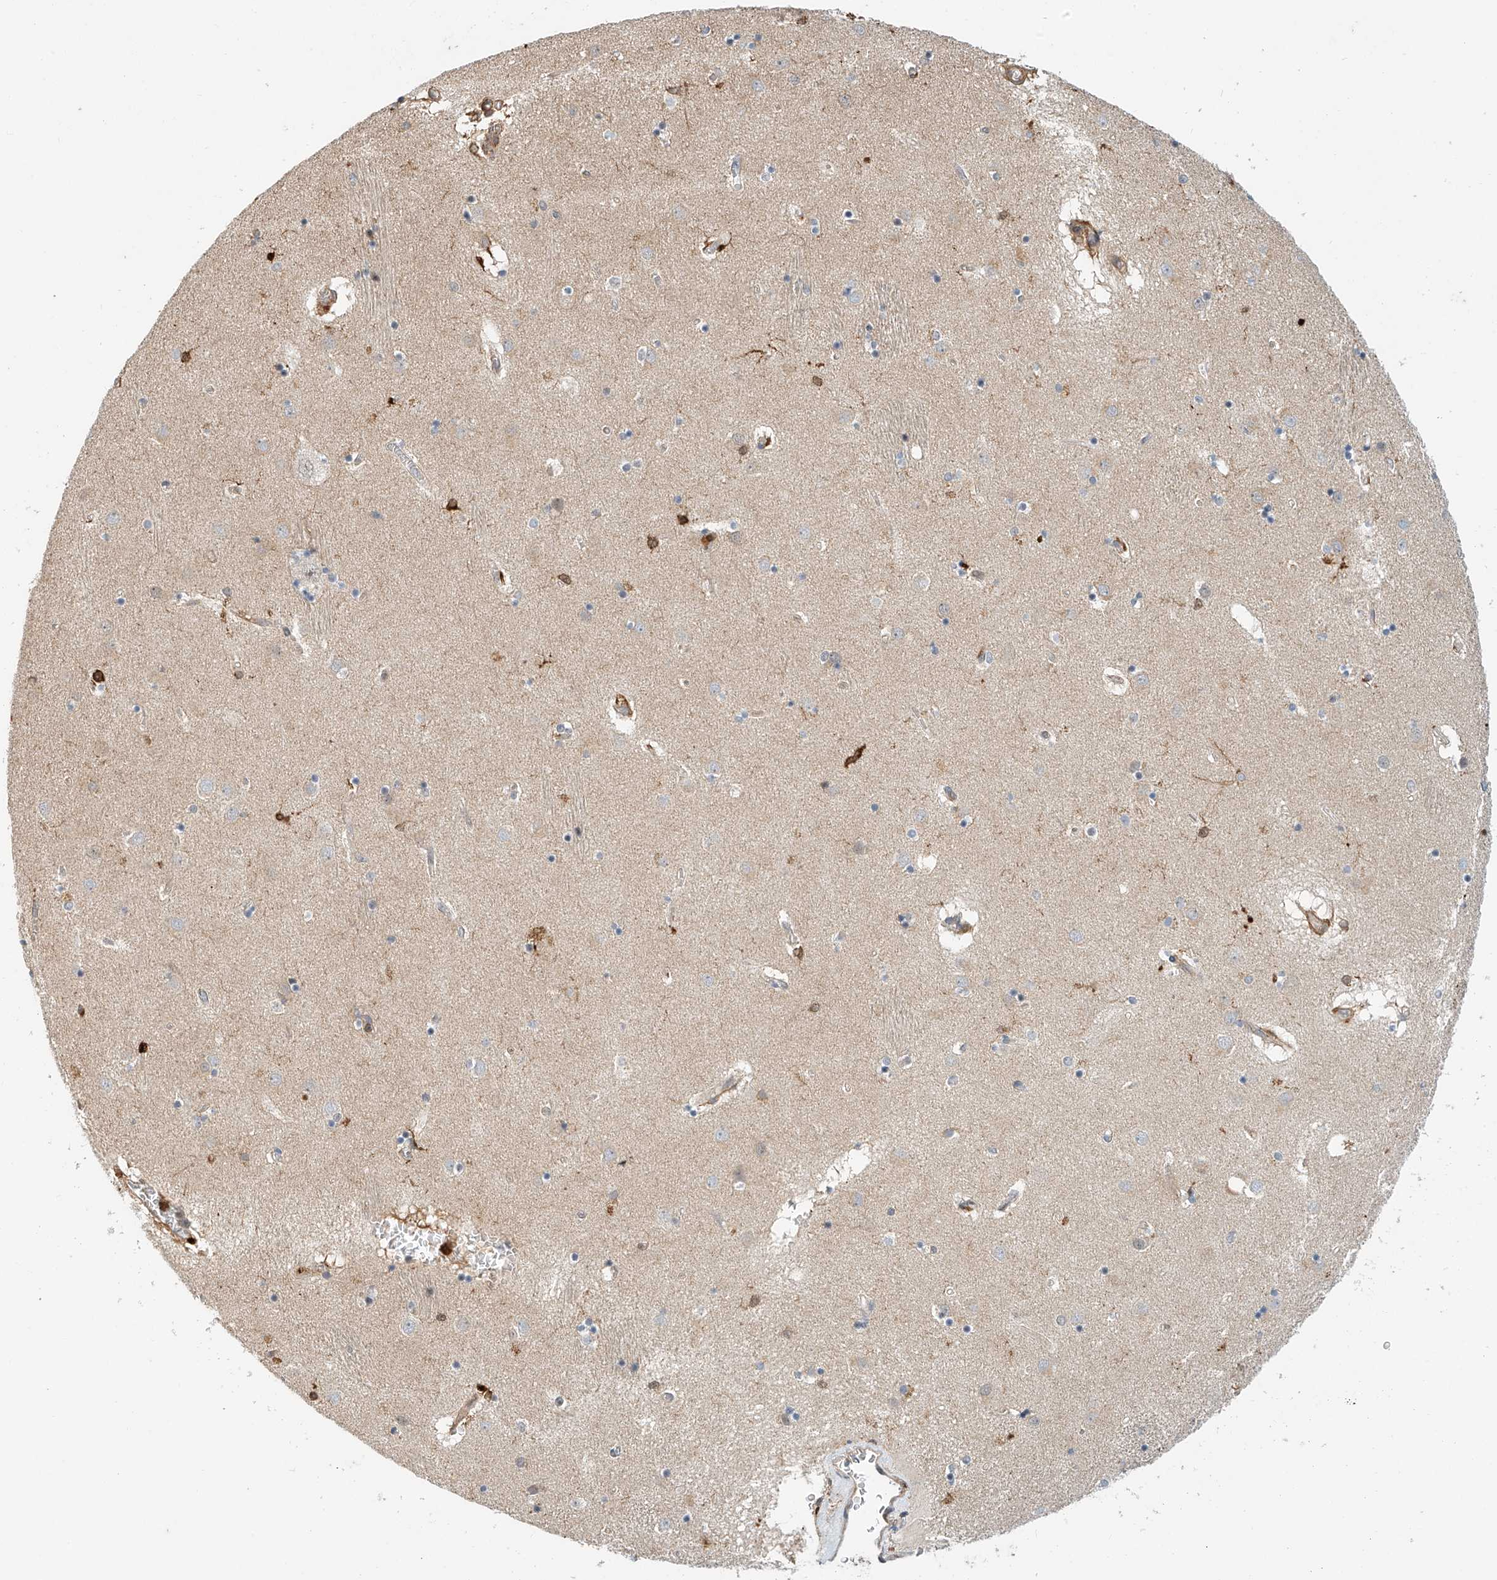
{"staining": {"intensity": "moderate", "quantity": "<25%", "location": "cytoplasmic/membranous"}, "tissue": "caudate", "cell_type": "Glial cells", "image_type": "normal", "snomed": [{"axis": "morphology", "description": "Normal tissue, NOS"}, {"axis": "topography", "description": "Lateral ventricle wall"}], "caption": "Immunohistochemical staining of normal human caudate exhibits <25% levels of moderate cytoplasmic/membranous protein expression in approximately <25% of glial cells. (DAB (3,3'-diaminobenzidine) IHC with brightfield microscopy, high magnification).", "gene": "MICAL1", "patient": {"sex": "male", "age": 70}}